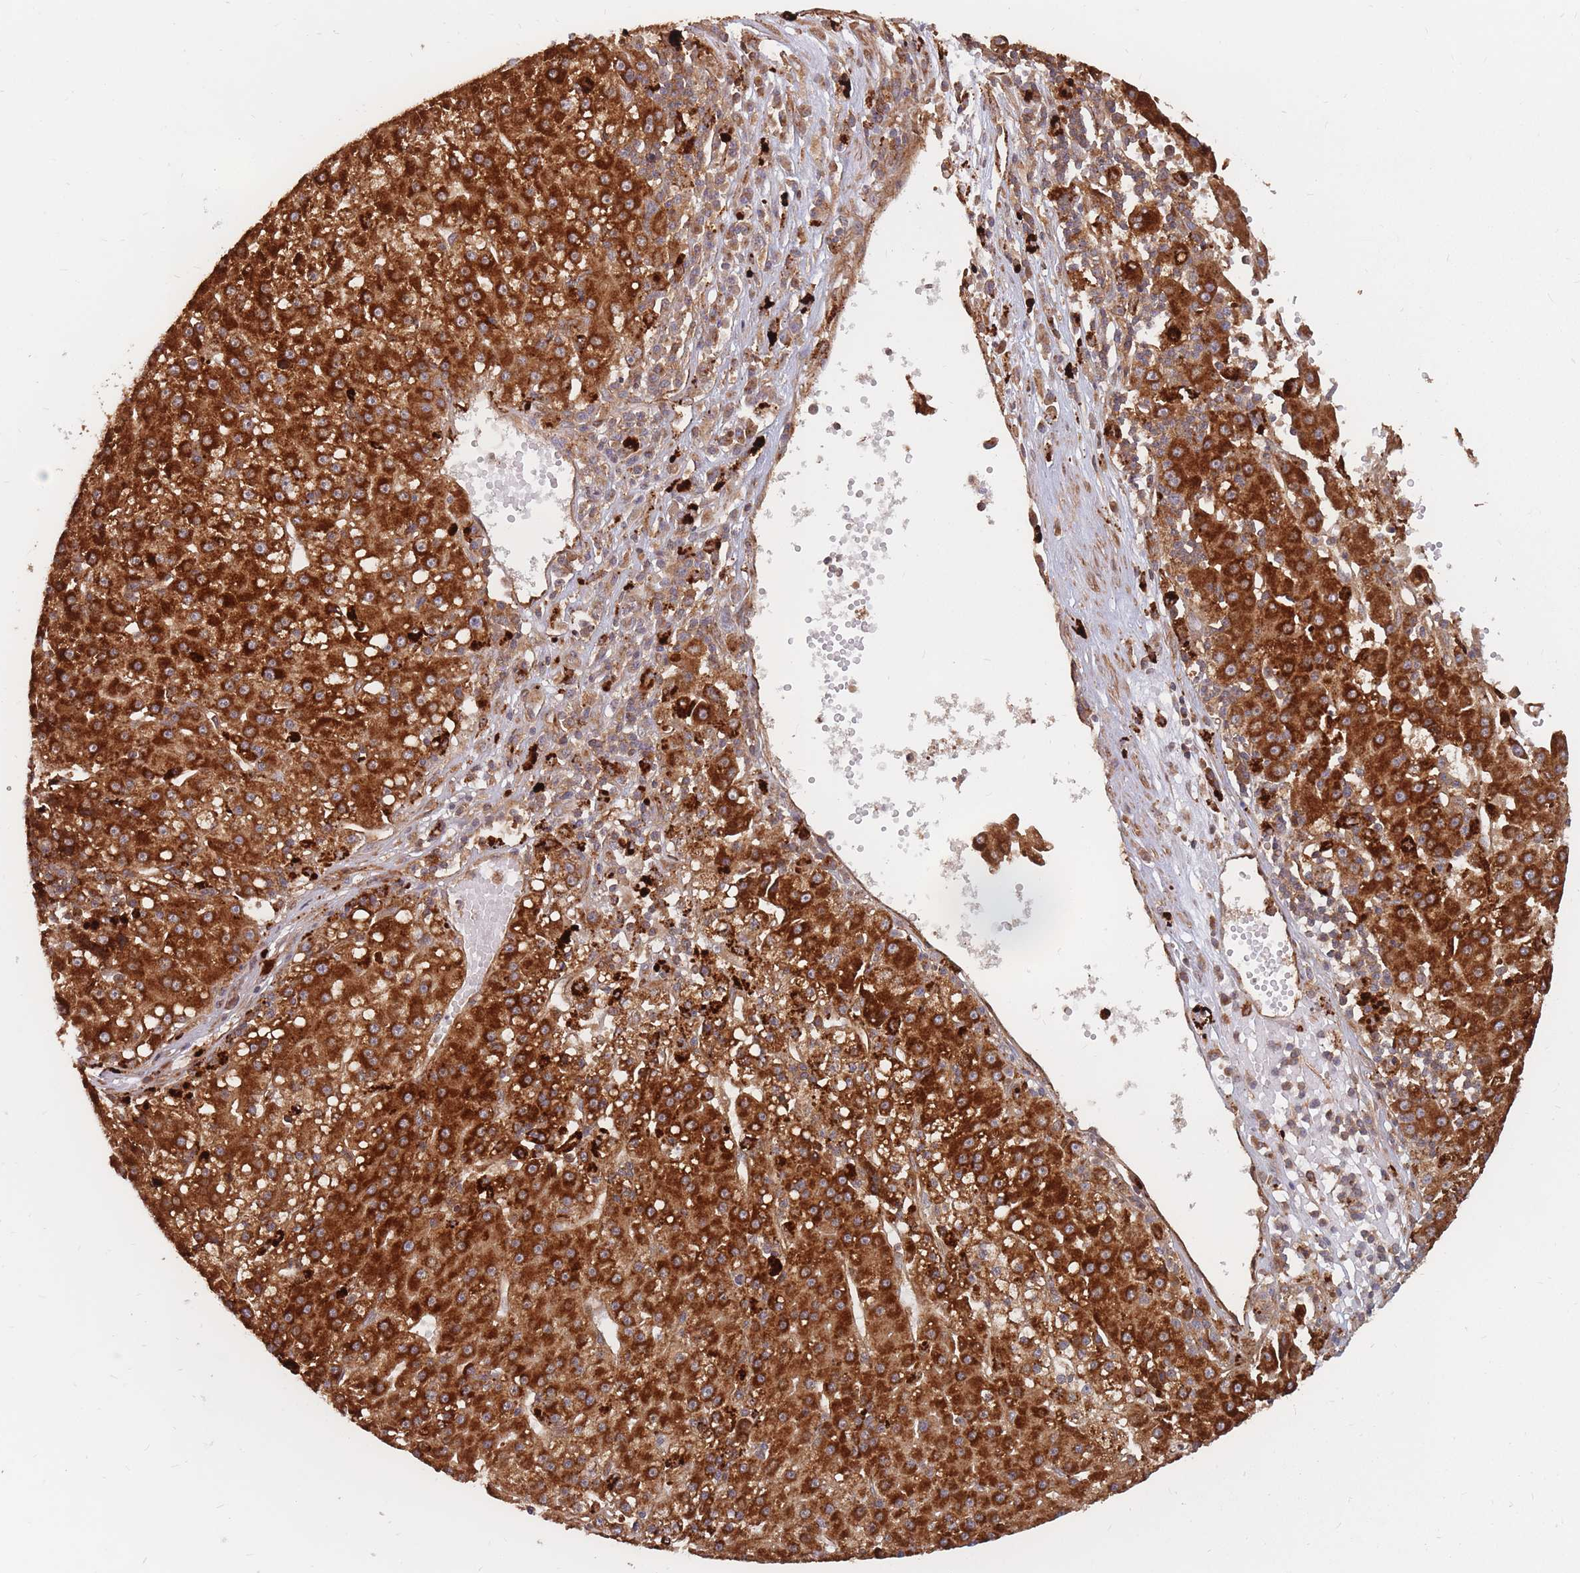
{"staining": {"intensity": "strong", "quantity": ">75%", "location": "cytoplasmic/membranous"}, "tissue": "liver cancer", "cell_type": "Tumor cells", "image_type": "cancer", "snomed": [{"axis": "morphology", "description": "Carcinoma, Hepatocellular, NOS"}, {"axis": "topography", "description": "Liver"}], "caption": "A high amount of strong cytoplasmic/membranous expression is appreciated in approximately >75% of tumor cells in liver cancer (hepatocellular carcinoma) tissue.", "gene": "RASSF2", "patient": {"sex": "male", "age": 76}}